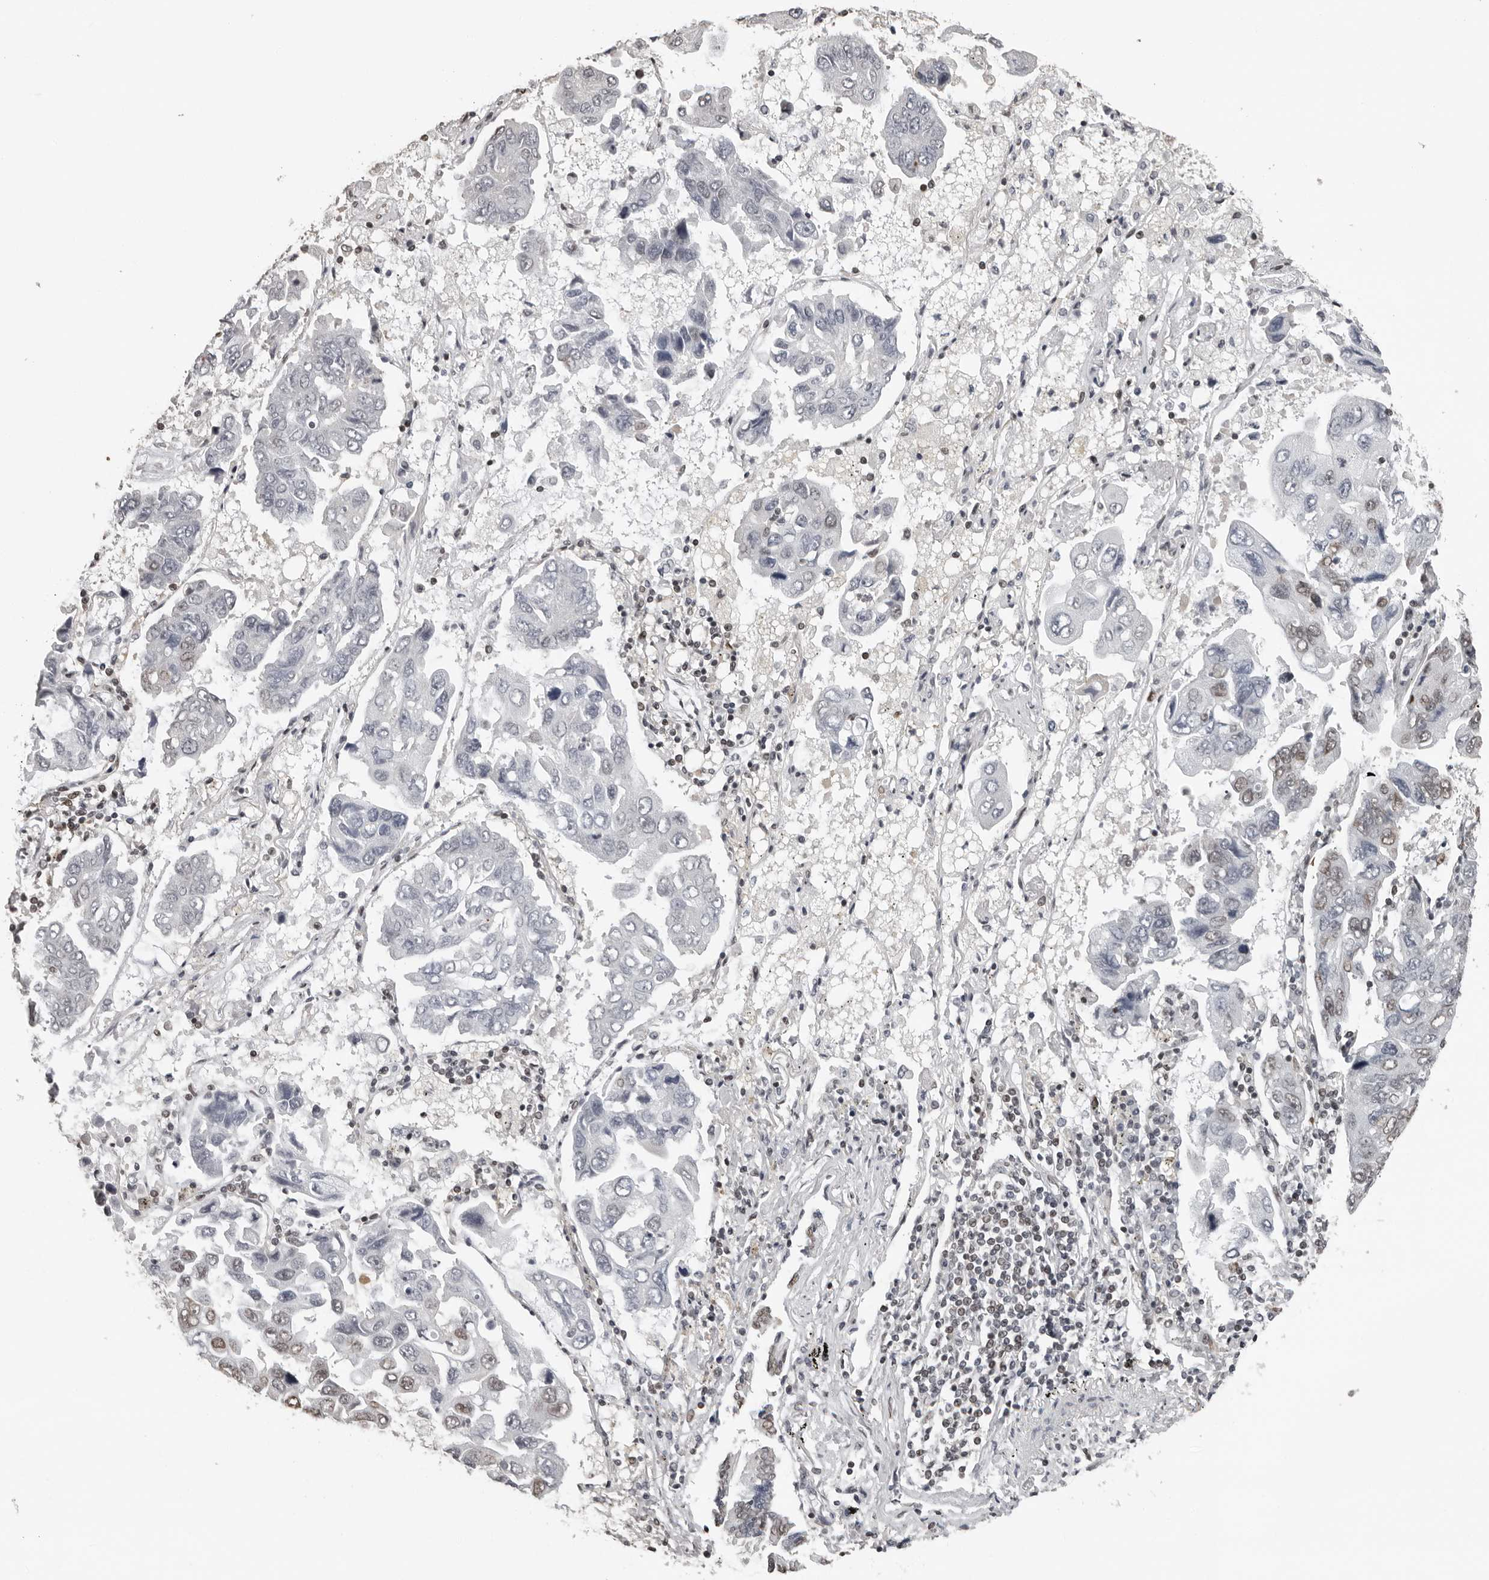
{"staining": {"intensity": "weak", "quantity": "<25%", "location": "nuclear"}, "tissue": "lung cancer", "cell_type": "Tumor cells", "image_type": "cancer", "snomed": [{"axis": "morphology", "description": "Adenocarcinoma, NOS"}, {"axis": "topography", "description": "Lung"}], "caption": "Immunohistochemistry (IHC) image of neoplastic tissue: lung cancer stained with DAB (3,3'-diaminobenzidine) displays no significant protein staining in tumor cells. The staining was performed using DAB (3,3'-diaminobenzidine) to visualize the protein expression in brown, while the nuclei were stained in blue with hematoxylin (Magnification: 20x).", "gene": "ORC1", "patient": {"sex": "male", "age": 64}}